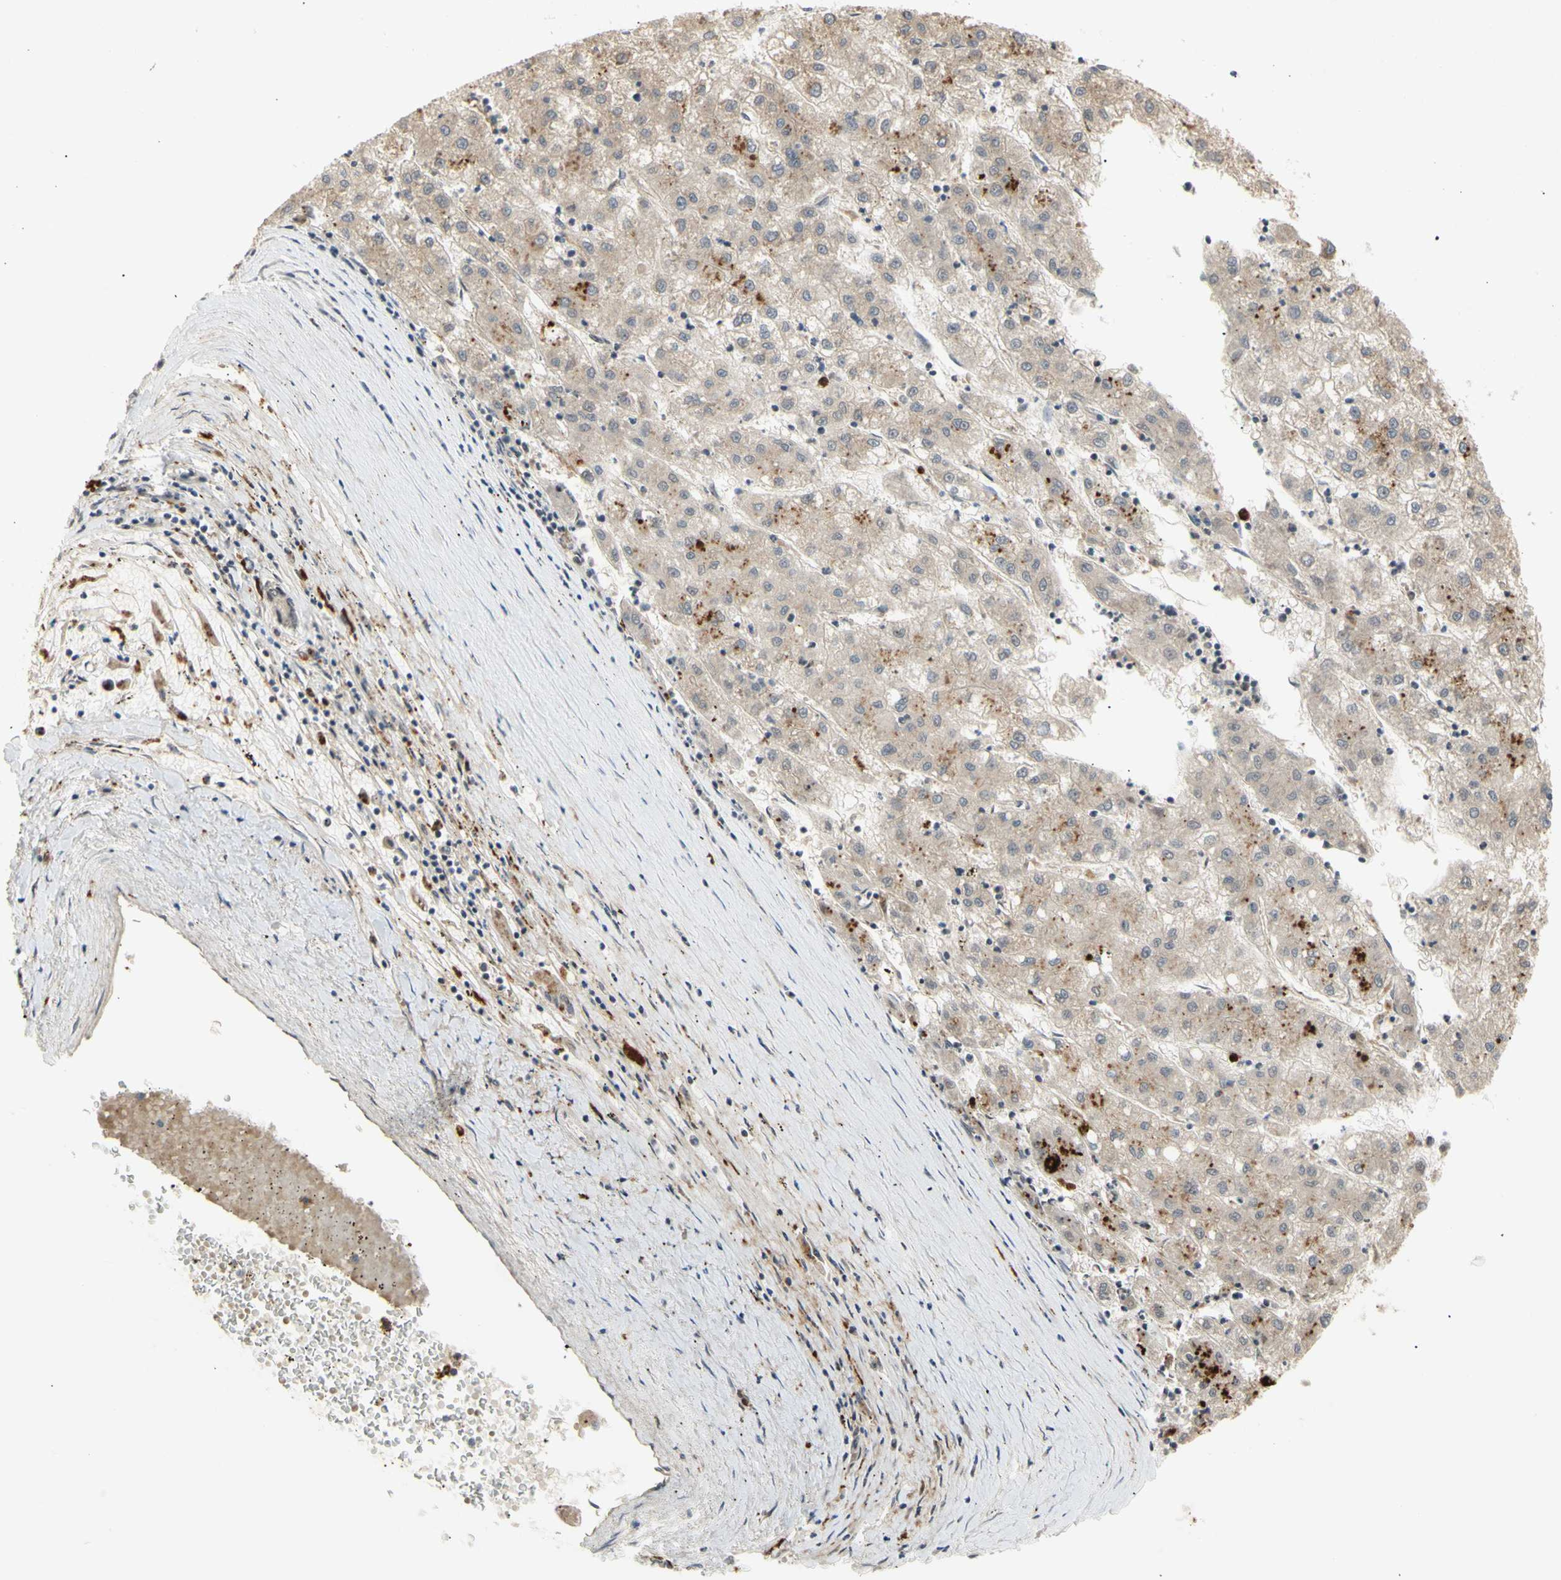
{"staining": {"intensity": "weak", "quantity": ">75%", "location": "cytoplasmic/membranous"}, "tissue": "liver cancer", "cell_type": "Tumor cells", "image_type": "cancer", "snomed": [{"axis": "morphology", "description": "Carcinoma, Hepatocellular, NOS"}, {"axis": "topography", "description": "Liver"}], "caption": "Tumor cells exhibit weak cytoplasmic/membranous expression in about >75% of cells in hepatocellular carcinoma (liver).", "gene": "TUBG2", "patient": {"sex": "male", "age": 72}}